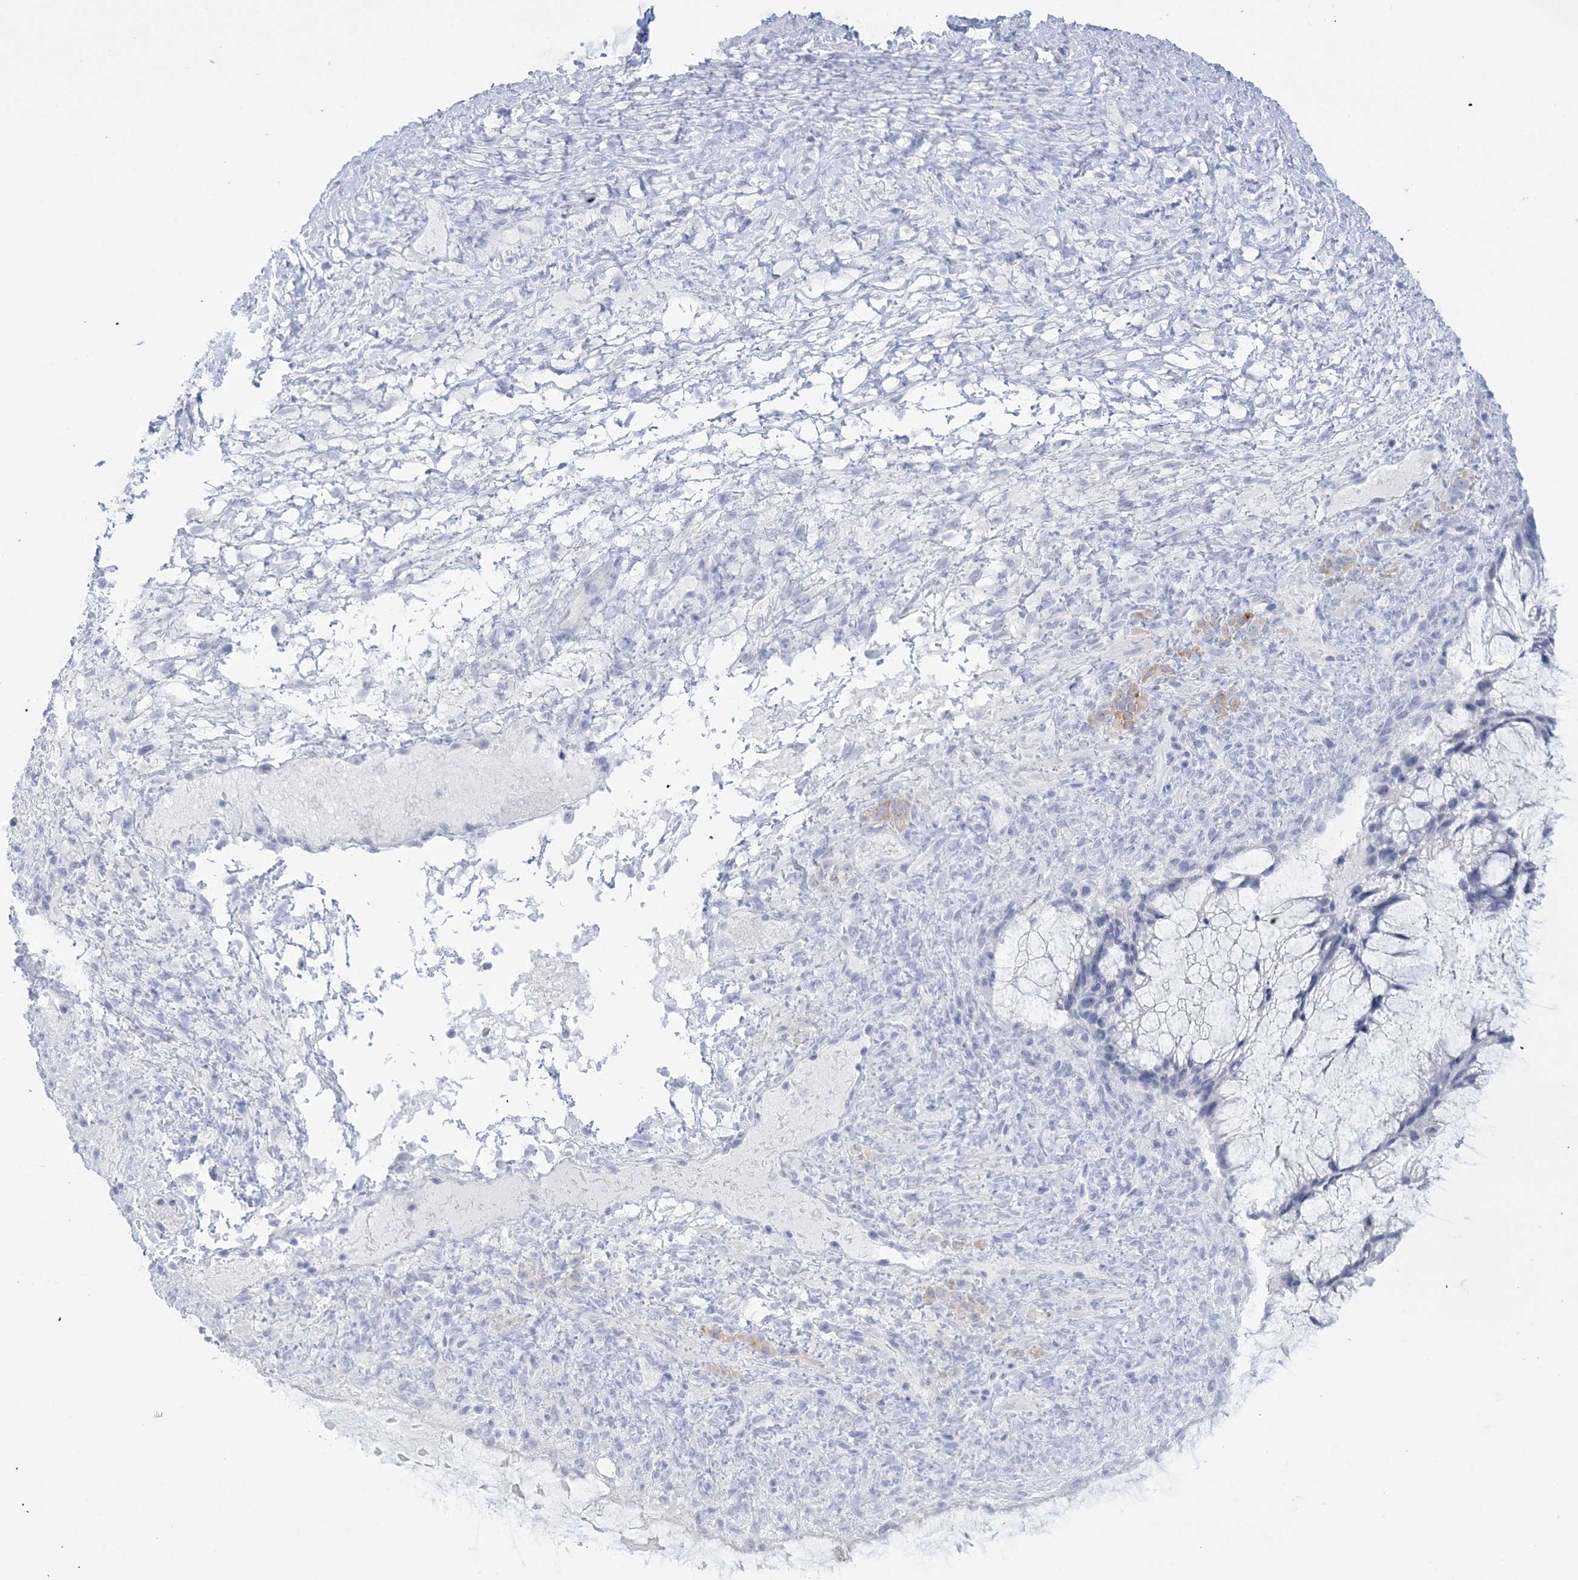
{"staining": {"intensity": "negative", "quantity": "none", "location": "none"}, "tissue": "ovarian cancer", "cell_type": "Tumor cells", "image_type": "cancer", "snomed": [{"axis": "morphology", "description": "Cystadenocarcinoma, mucinous, NOS"}, {"axis": "topography", "description": "Ovary"}], "caption": "Tumor cells show no significant protein positivity in ovarian cancer. (Immunohistochemistry (ihc), brightfield microscopy, high magnification).", "gene": "AGXT", "patient": {"sex": "female", "age": 37}}